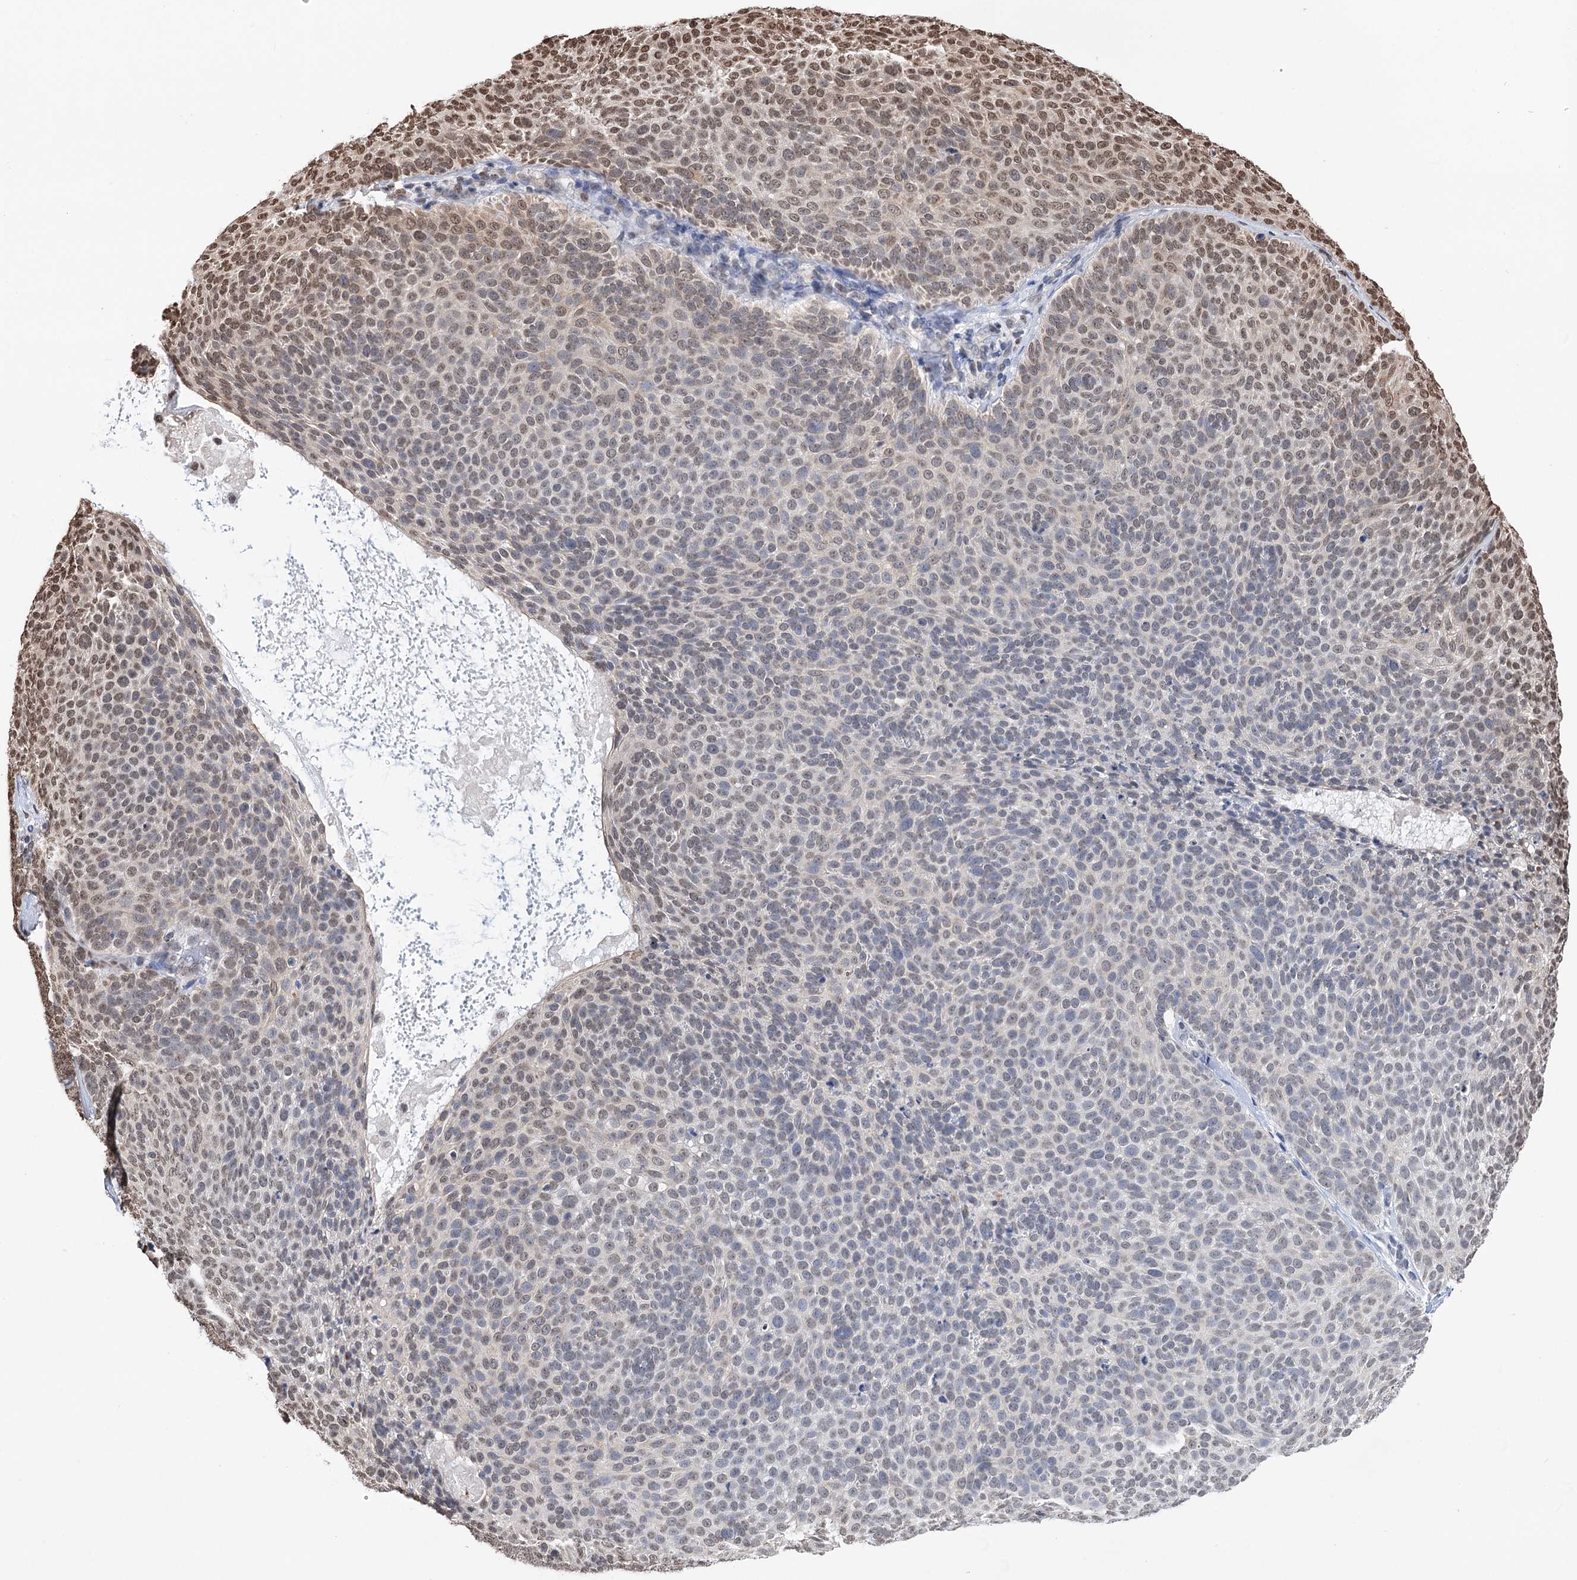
{"staining": {"intensity": "moderate", "quantity": "25%-75%", "location": "nuclear"}, "tissue": "skin cancer", "cell_type": "Tumor cells", "image_type": "cancer", "snomed": [{"axis": "morphology", "description": "Basal cell carcinoma"}, {"axis": "topography", "description": "Skin"}], "caption": "Immunohistochemical staining of skin basal cell carcinoma reveals medium levels of moderate nuclear positivity in approximately 25%-75% of tumor cells.", "gene": "ABHD10", "patient": {"sex": "male", "age": 85}}